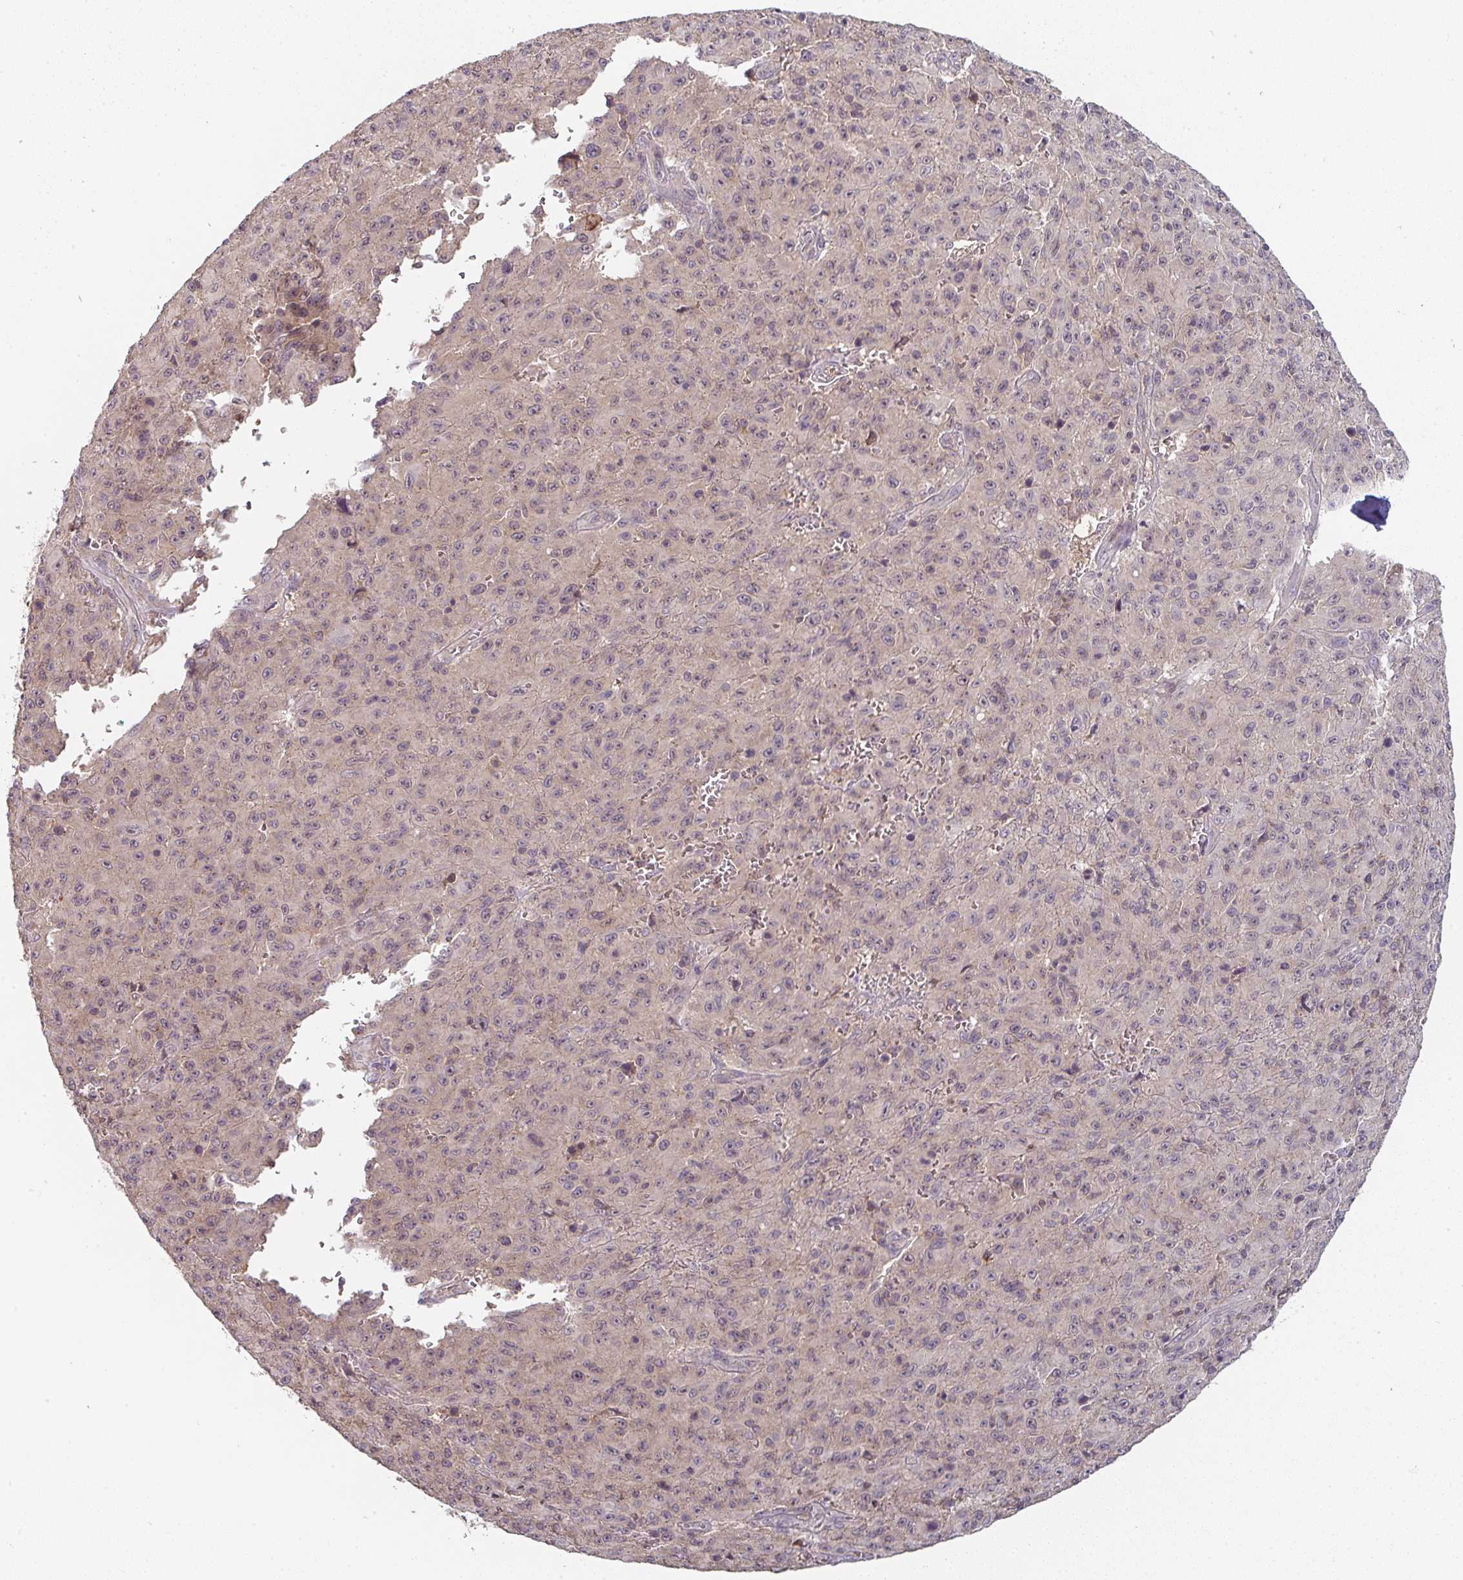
{"staining": {"intensity": "negative", "quantity": "none", "location": "none"}, "tissue": "melanoma", "cell_type": "Tumor cells", "image_type": "cancer", "snomed": [{"axis": "morphology", "description": "Malignant melanoma, NOS"}, {"axis": "topography", "description": "Skin"}], "caption": "Tumor cells show no significant protein staining in malignant melanoma. (DAB immunohistochemistry (IHC) with hematoxylin counter stain).", "gene": "RANGRF", "patient": {"sex": "male", "age": 46}}